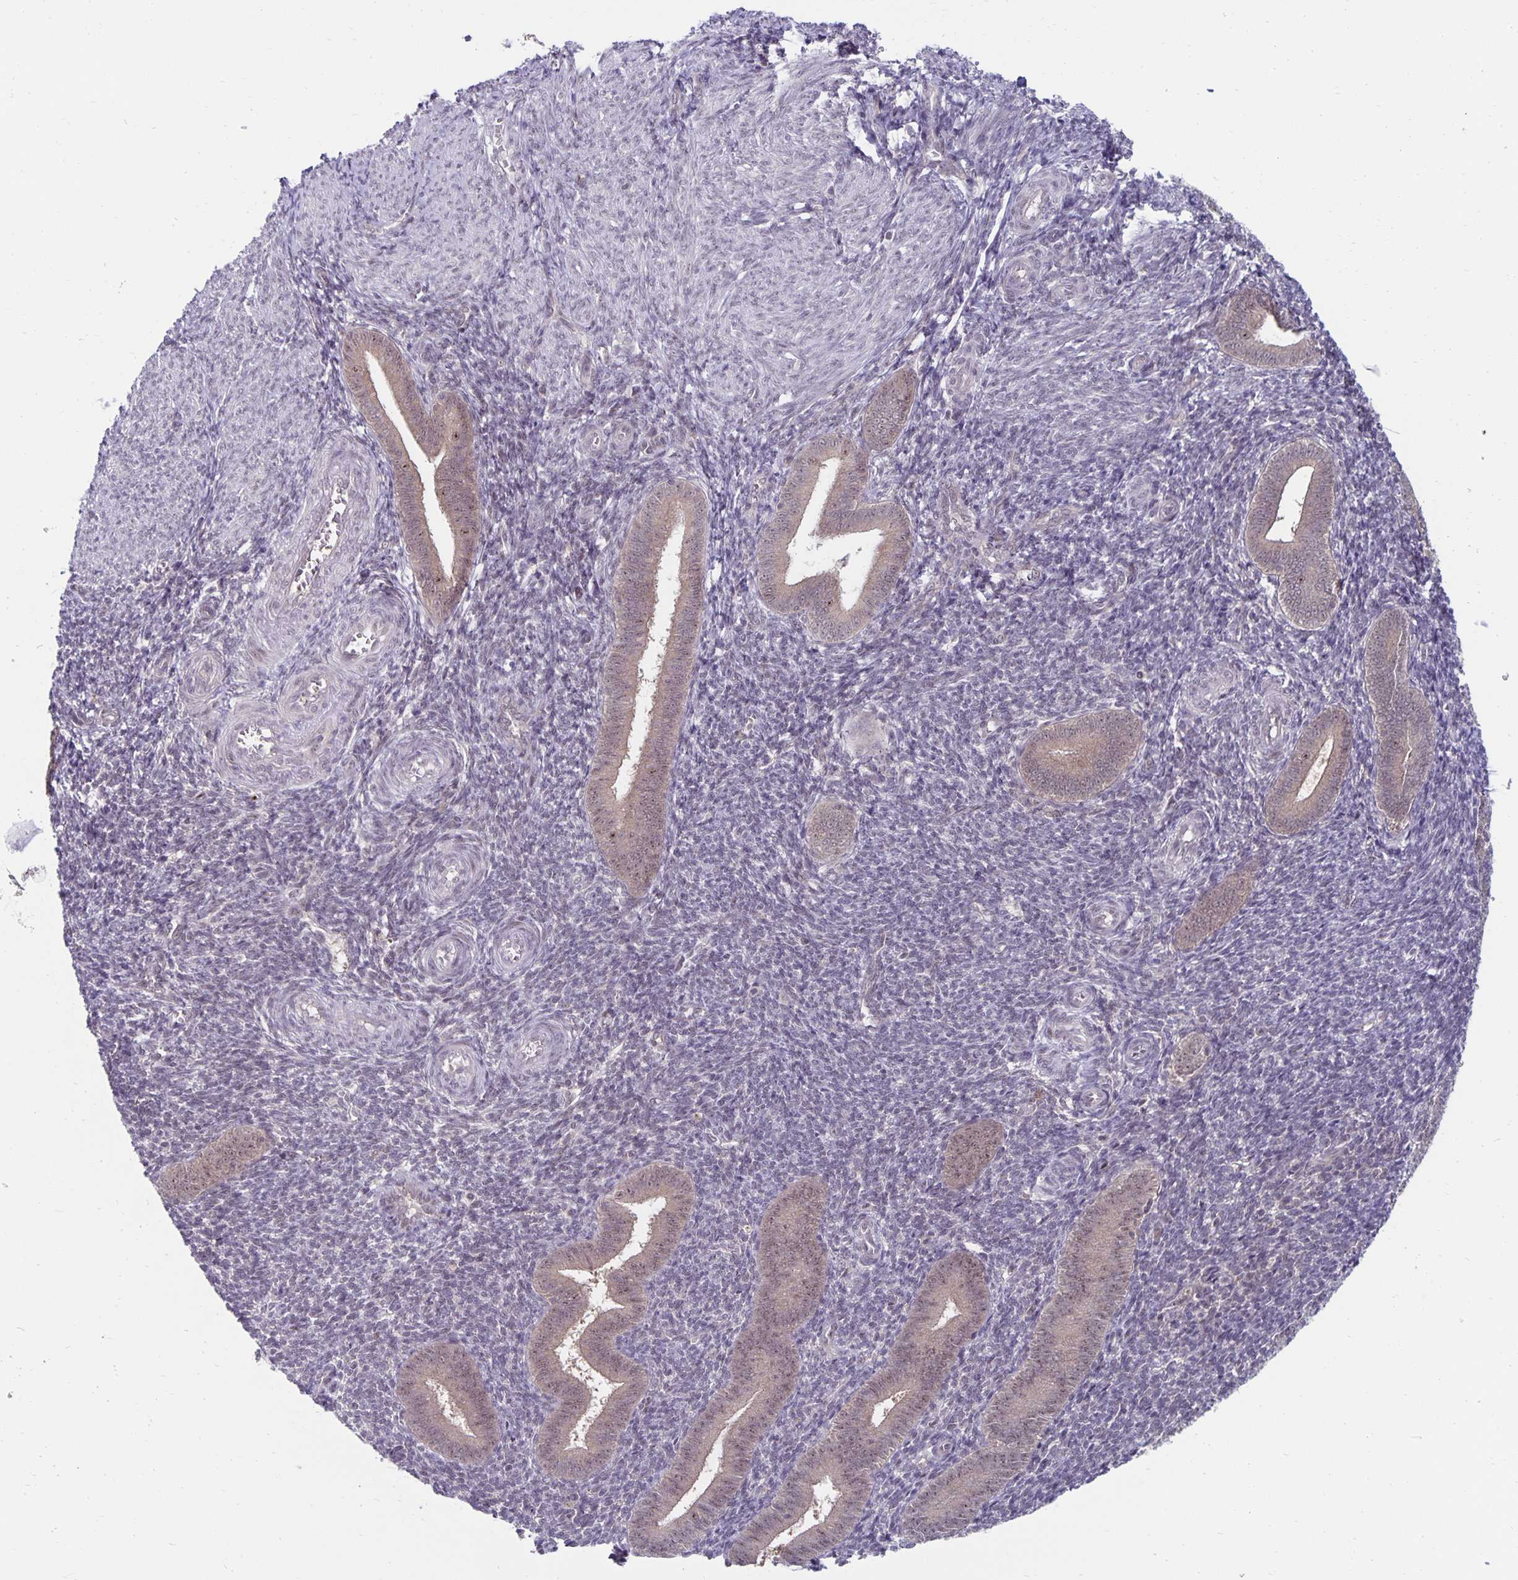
{"staining": {"intensity": "weak", "quantity": "<25%", "location": "nuclear"}, "tissue": "endometrium", "cell_type": "Cells in endometrial stroma", "image_type": "normal", "snomed": [{"axis": "morphology", "description": "Normal tissue, NOS"}, {"axis": "topography", "description": "Endometrium"}], "caption": "DAB immunohistochemical staining of unremarkable human endometrium shows no significant expression in cells in endometrial stroma.", "gene": "EXOC6B", "patient": {"sex": "female", "age": 25}}